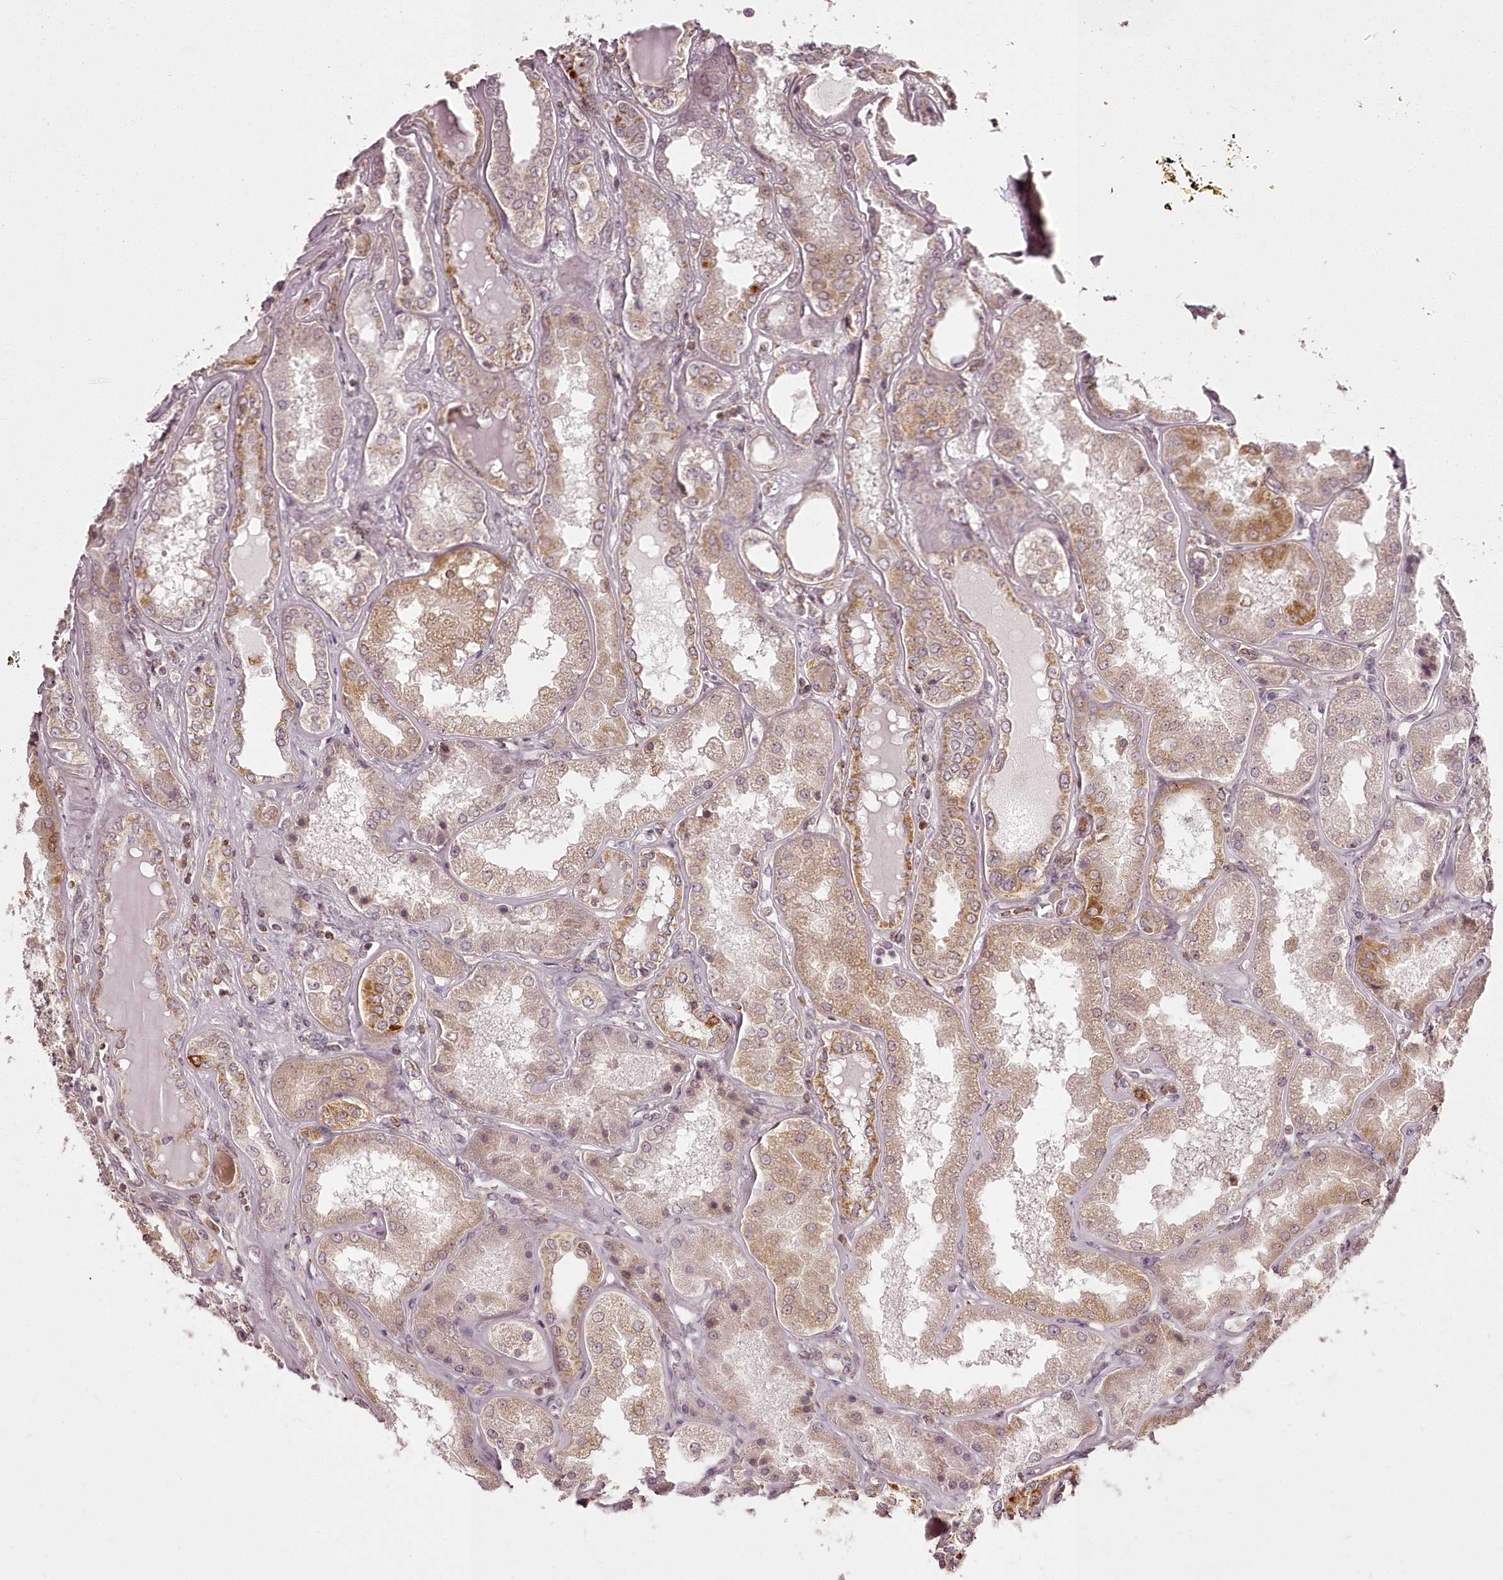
{"staining": {"intensity": "moderate", "quantity": "<25%", "location": "cytoplasmic/membranous"}, "tissue": "kidney", "cell_type": "Cells in glomeruli", "image_type": "normal", "snomed": [{"axis": "morphology", "description": "Normal tissue, NOS"}, {"axis": "topography", "description": "Kidney"}], "caption": "A high-resolution histopathology image shows immunohistochemistry staining of benign kidney, which demonstrates moderate cytoplasmic/membranous expression in approximately <25% of cells in glomeruli.", "gene": "CHCHD2", "patient": {"sex": "female", "age": 56}}